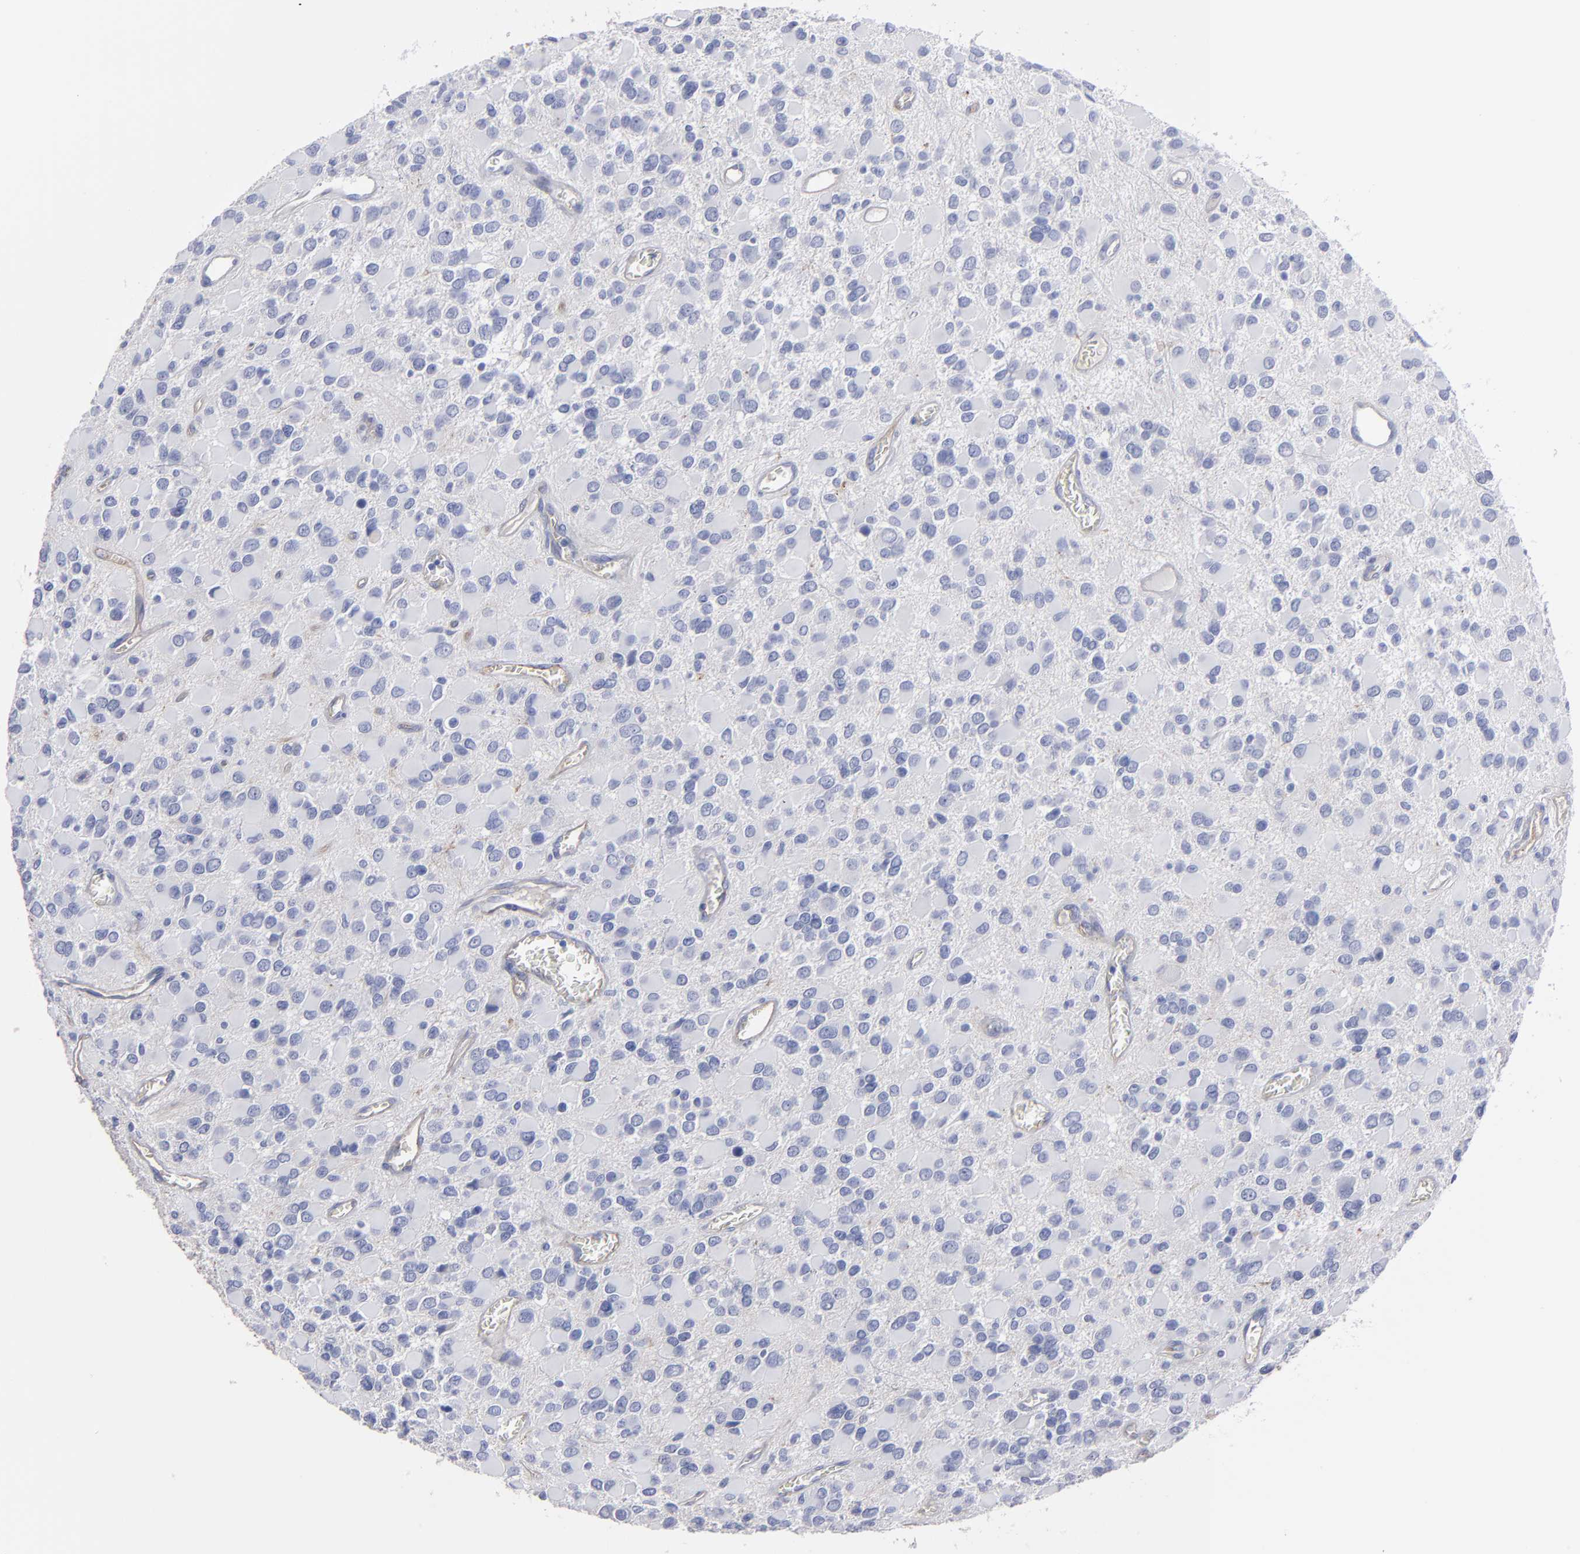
{"staining": {"intensity": "negative", "quantity": "none", "location": "none"}, "tissue": "glioma", "cell_type": "Tumor cells", "image_type": "cancer", "snomed": [{"axis": "morphology", "description": "Glioma, malignant, Low grade"}, {"axis": "topography", "description": "Brain"}], "caption": "An image of human malignant low-grade glioma is negative for staining in tumor cells.", "gene": "TM4SF1", "patient": {"sex": "male", "age": 42}}